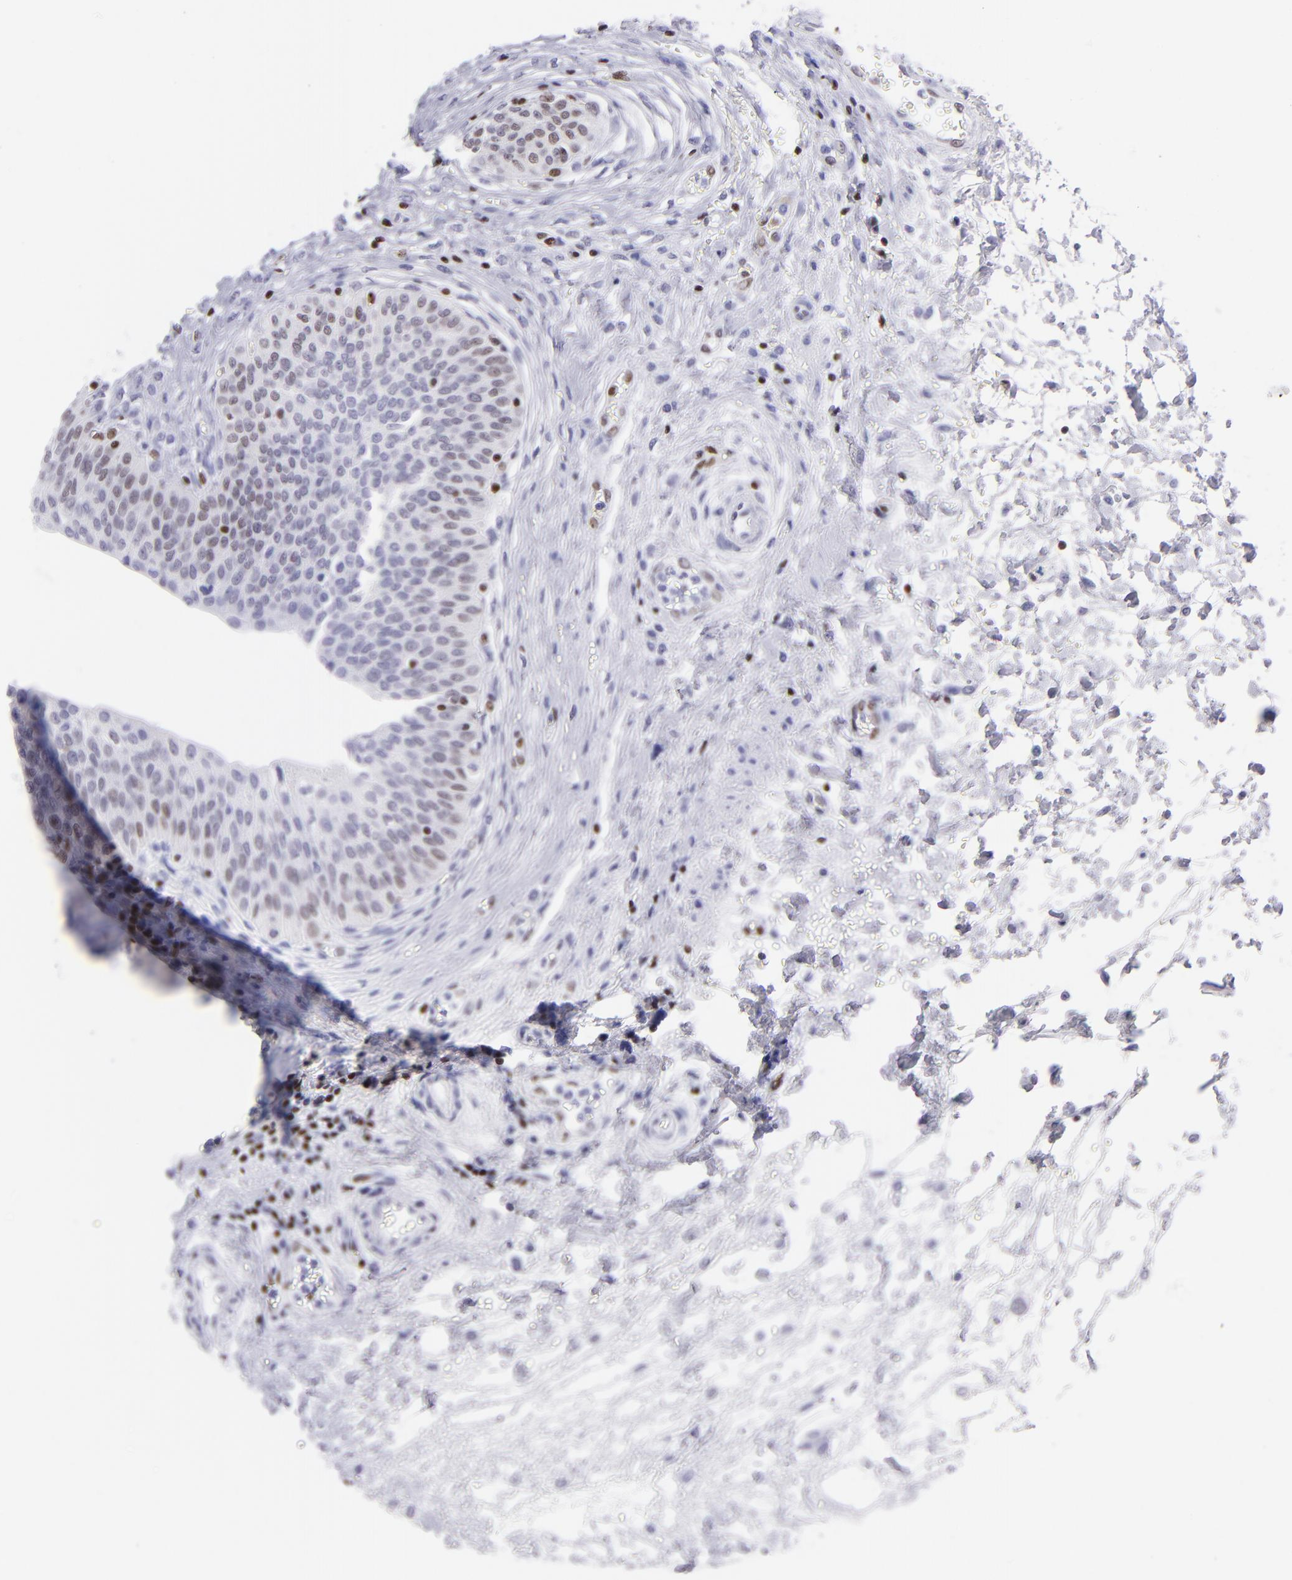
{"staining": {"intensity": "weak", "quantity": "<25%", "location": "nuclear"}, "tissue": "urinary bladder", "cell_type": "Urothelial cells", "image_type": "normal", "snomed": [{"axis": "morphology", "description": "Normal tissue, NOS"}, {"axis": "topography", "description": "Smooth muscle"}, {"axis": "topography", "description": "Urinary bladder"}], "caption": "Immunohistochemistry image of unremarkable urinary bladder stained for a protein (brown), which displays no positivity in urothelial cells.", "gene": "ETS1", "patient": {"sex": "male", "age": 35}}